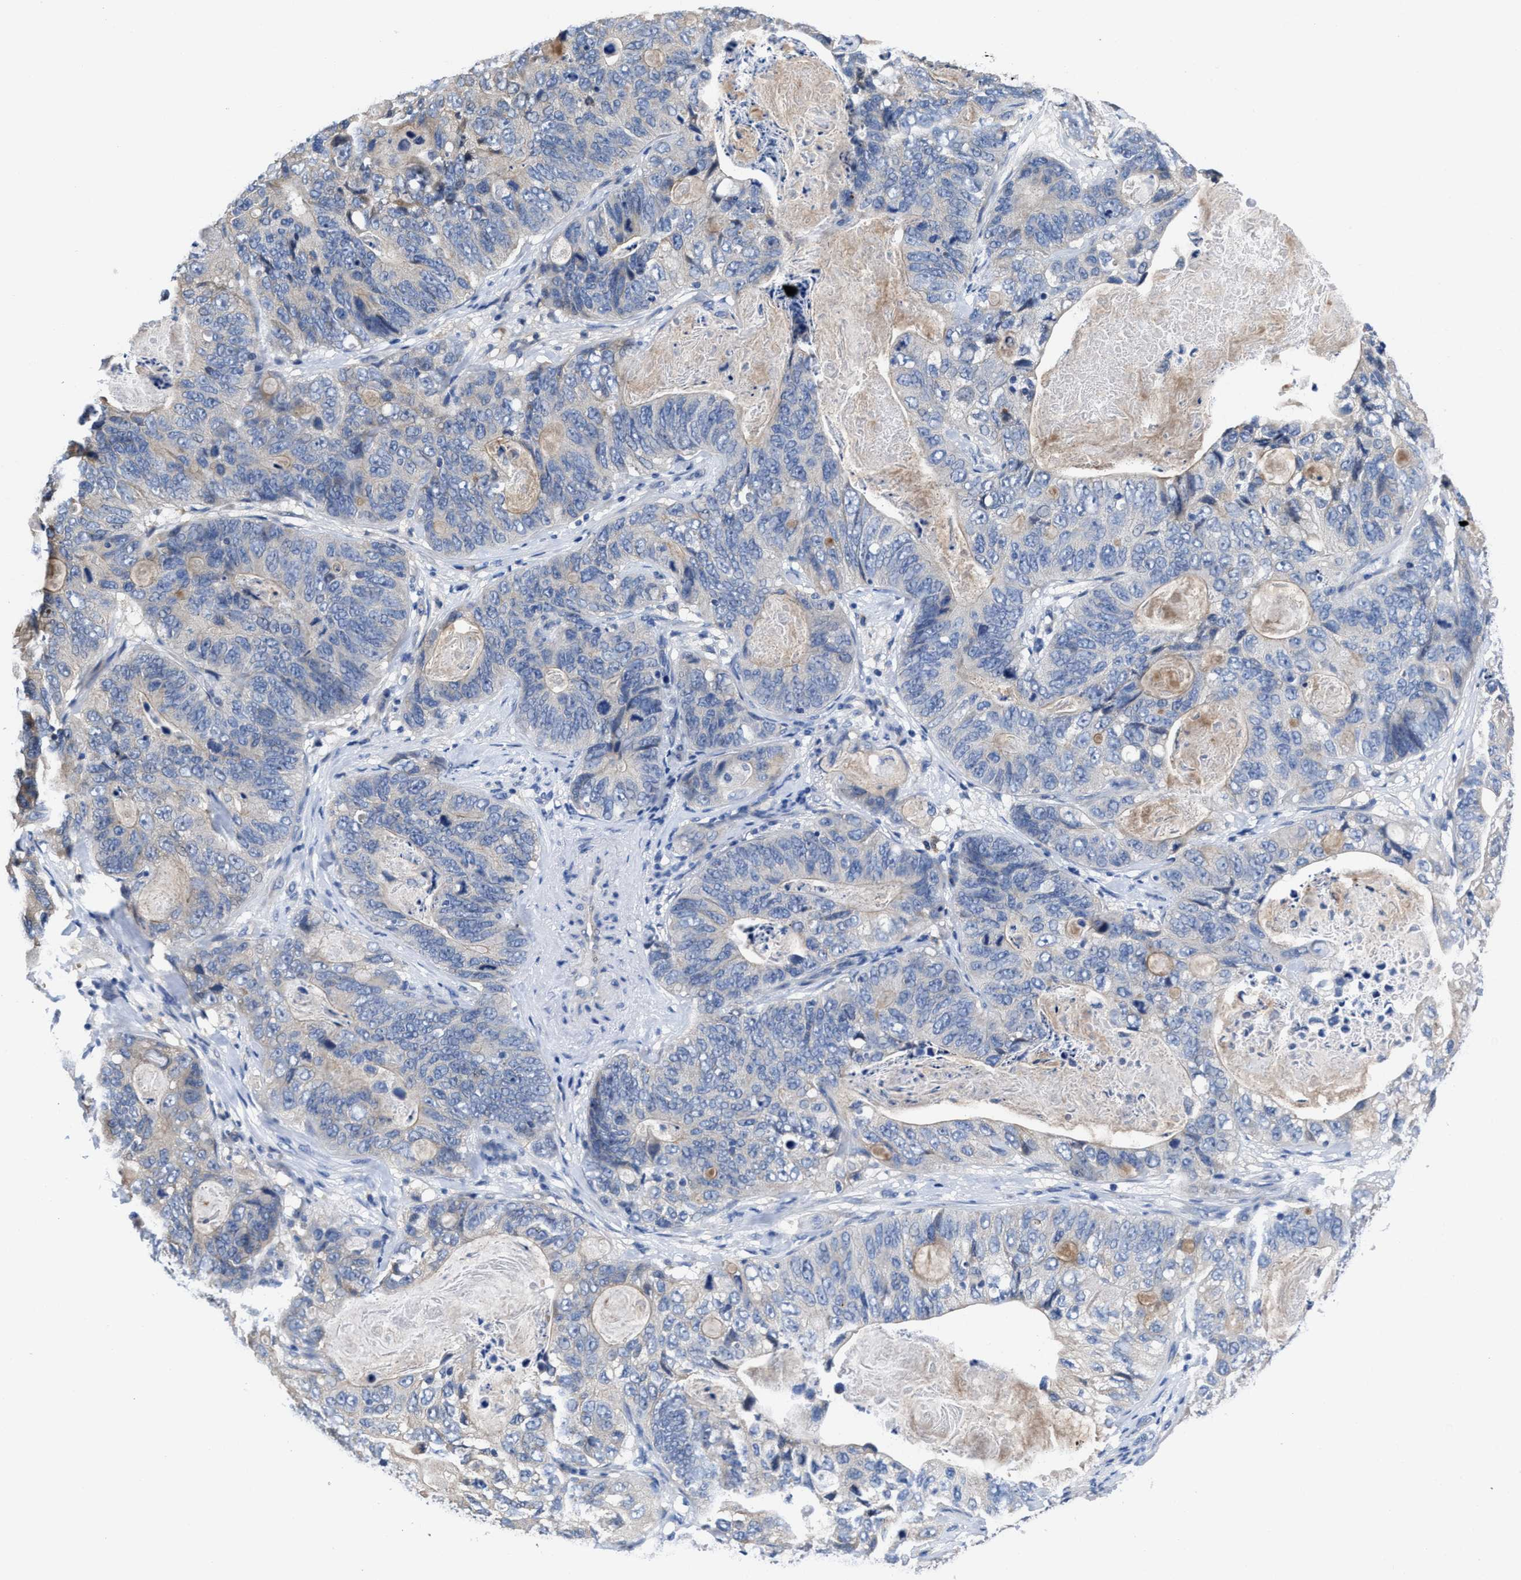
{"staining": {"intensity": "negative", "quantity": "none", "location": "none"}, "tissue": "stomach cancer", "cell_type": "Tumor cells", "image_type": "cancer", "snomed": [{"axis": "morphology", "description": "Normal tissue, NOS"}, {"axis": "morphology", "description": "Adenocarcinoma, NOS"}, {"axis": "topography", "description": "Stomach"}], "caption": "IHC image of neoplastic tissue: adenocarcinoma (stomach) stained with DAB demonstrates no significant protein staining in tumor cells. The staining is performed using DAB (3,3'-diaminobenzidine) brown chromogen with nuclei counter-stained in using hematoxylin.", "gene": "HOOK1", "patient": {"sex": "female", "age": 89}}